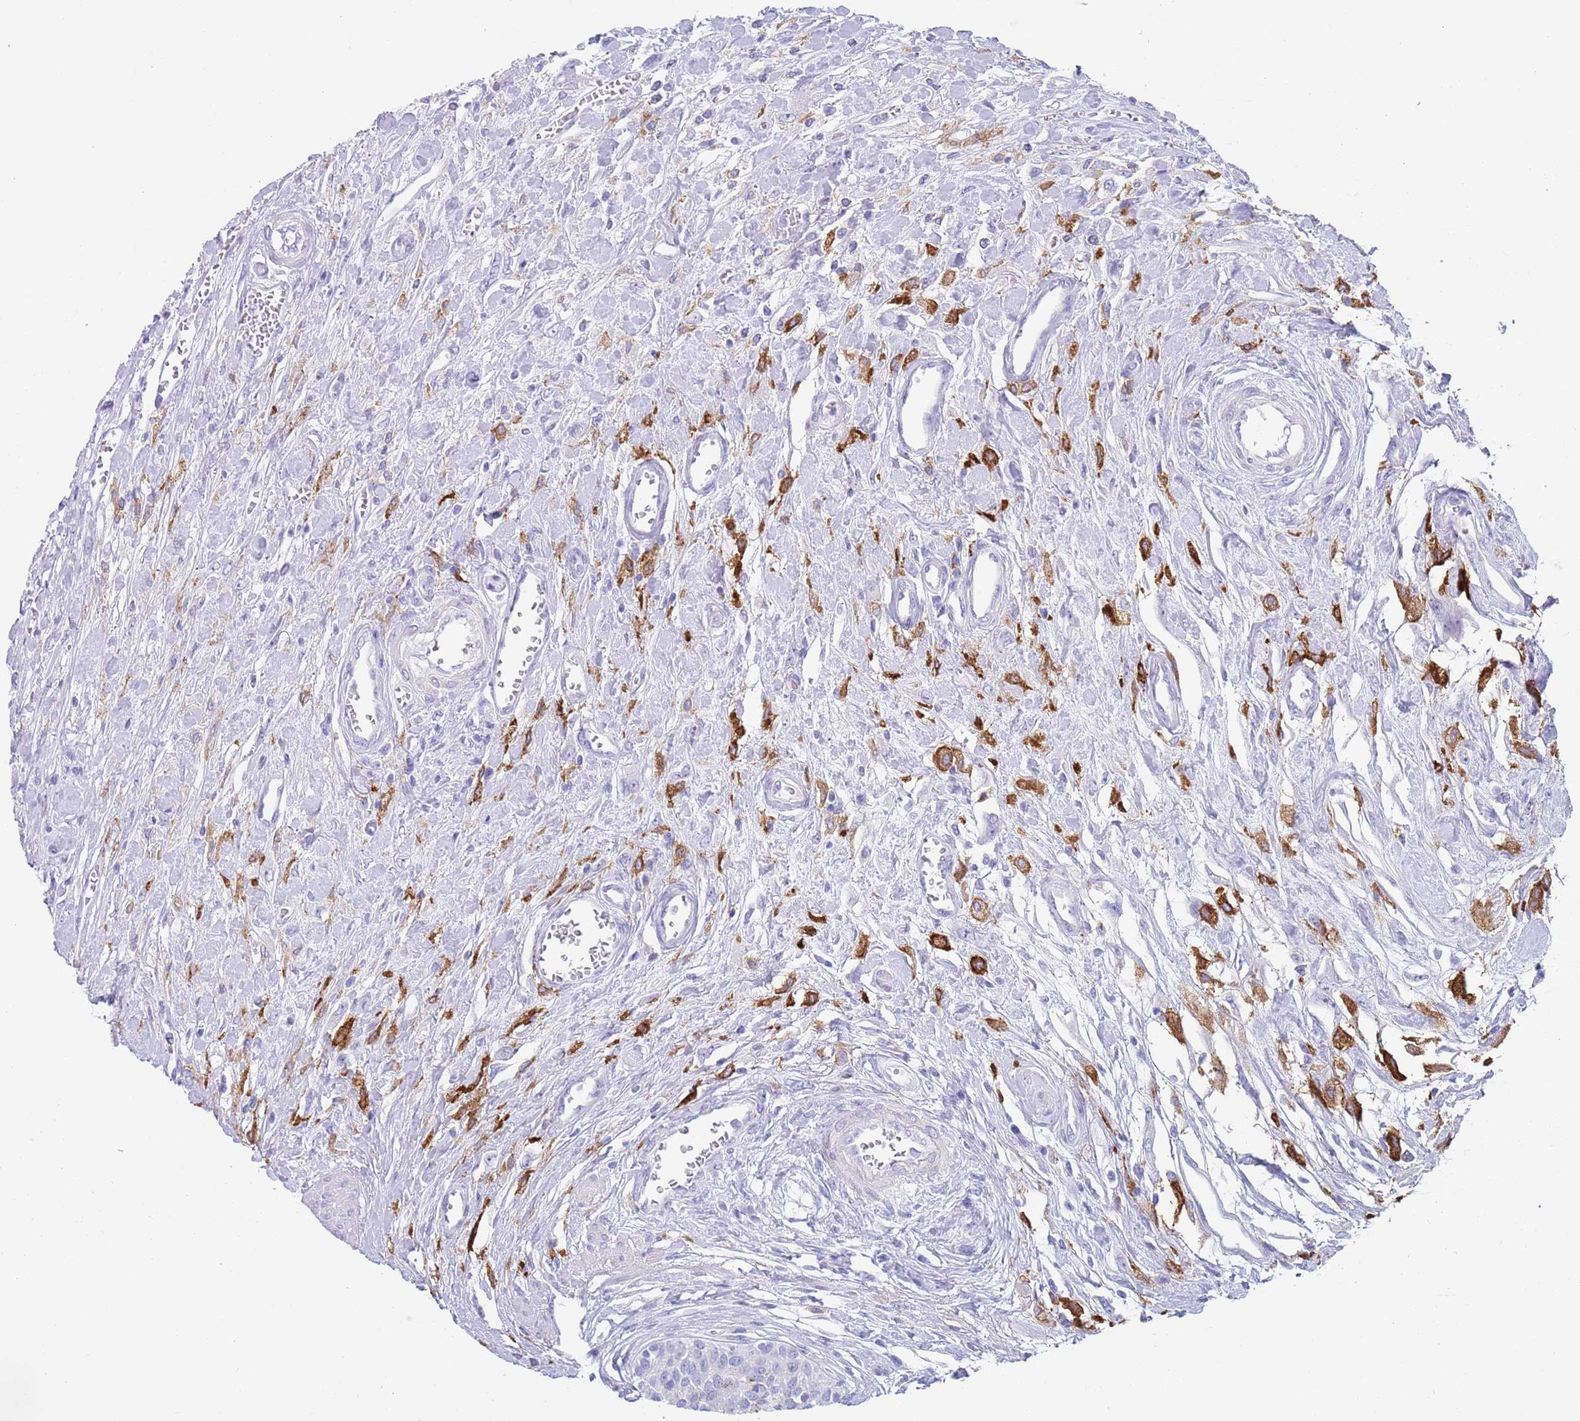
{"staining": {"intensity": "negative", "quantity": "none", "location": "none"}, "tissue": "urothelial cancer", "cell_type": "Tumor cells", "image_type": "cancer", "snomed": [{"axis": "morphology", "description": "Urothelial carcinoma, High grade"}, {"axis": "topography", "description": "Urinary bladder"}], "caption": "This is an immunohistochemistry micrograph of high-grade urothelial carcinoma. There is no expression in tumor cells.", "gene": "CPXM2", "patient": {"sex": "female", "age": 79}}